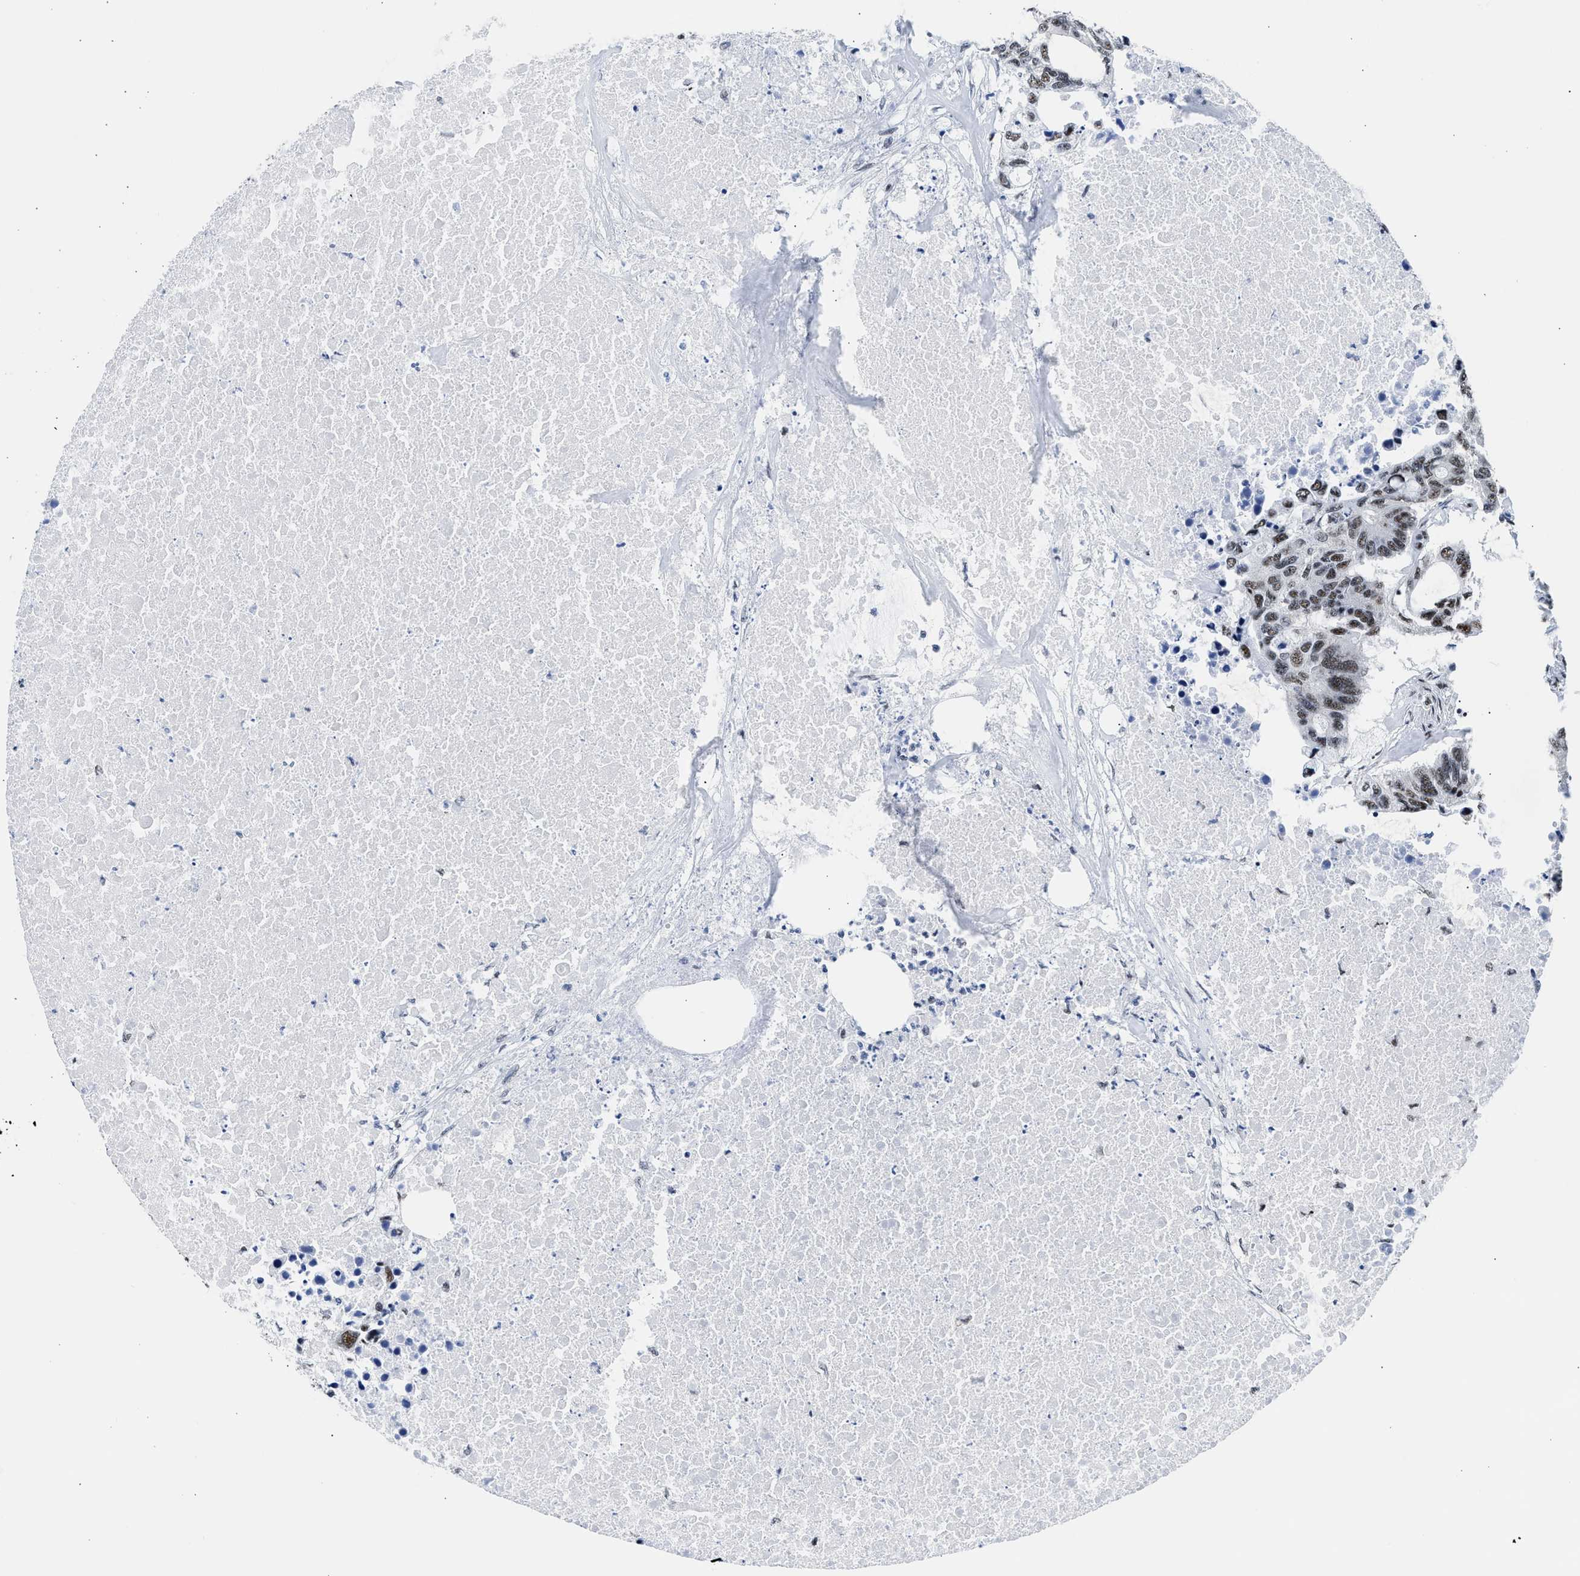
{"staining": {"intensity": "moderate", "quantity": ">75%", "location": "nuclear"}, "tissue": "colorectal cancer", "cell_type": "Tumor cells", "image_type": "cancer", "snomed": [{"axis": "morphology", "description": "Adenocarcinoma, NOS"}, {"axis": "topography", "description": "Colon"}], "caption": "There is medium levels of moderate nuclear positivity in tumor cells of adenocarcinoma (colorectal), as demonstrated by immunohistochemical staining (brown color).", "gene": "RBM8A", "patient": {"sex": "male", "age": 71}}